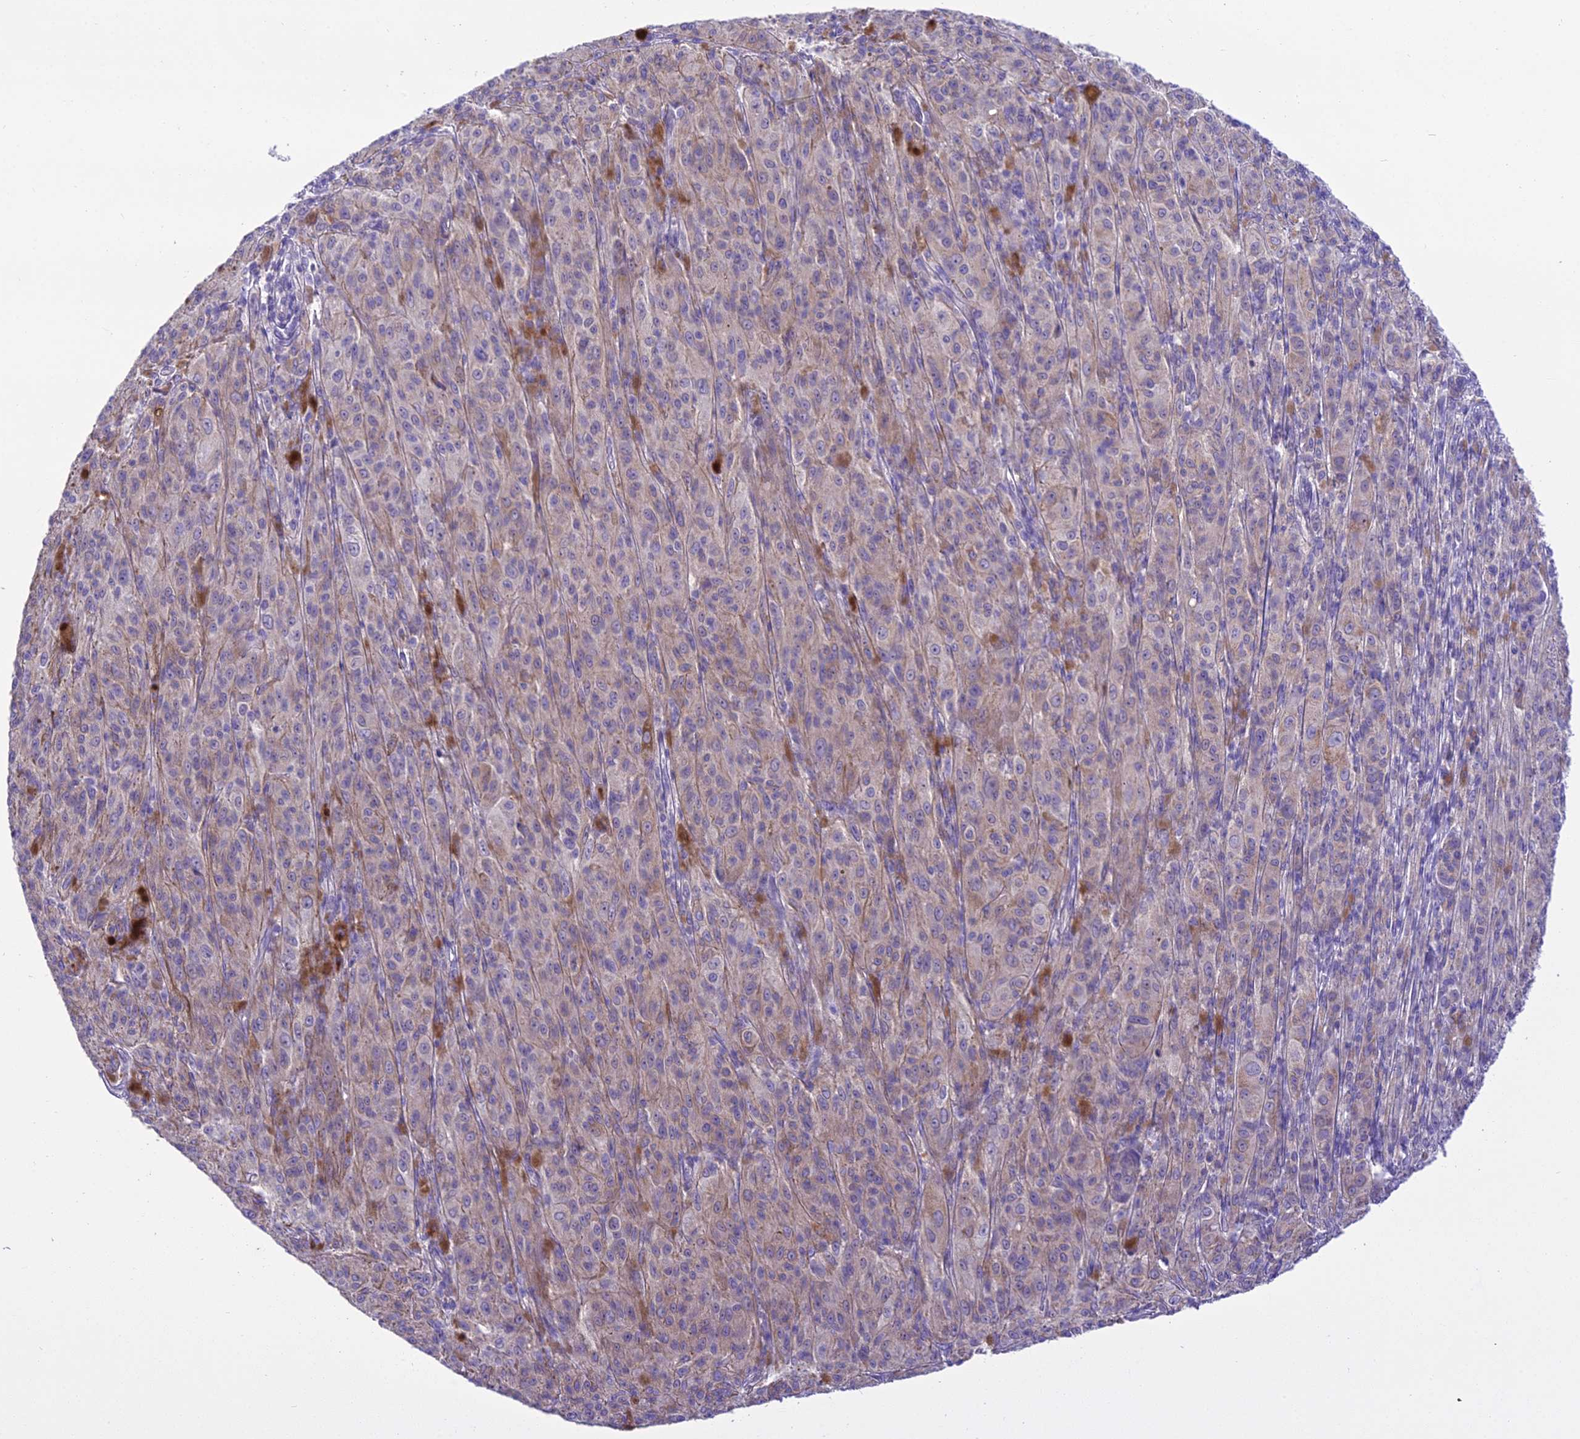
{"staining": {"intensity": "weak", "quantity": "<25%", "location": "cytoplasmic/membranous"}, "tissue": "melanoma", "cell_type": "Tumor cells", "image_type": "cancer", "snomed": [{"axis": "morphology", "description": "Malignant melanoma, NOS"}, {"axis": "topography", "description": "Skin"}], "caption": "Tumor cells show no significant positivity in melanoma.", "gene": "SCRT1", "patient": {"sex": "female", "age": 52}}